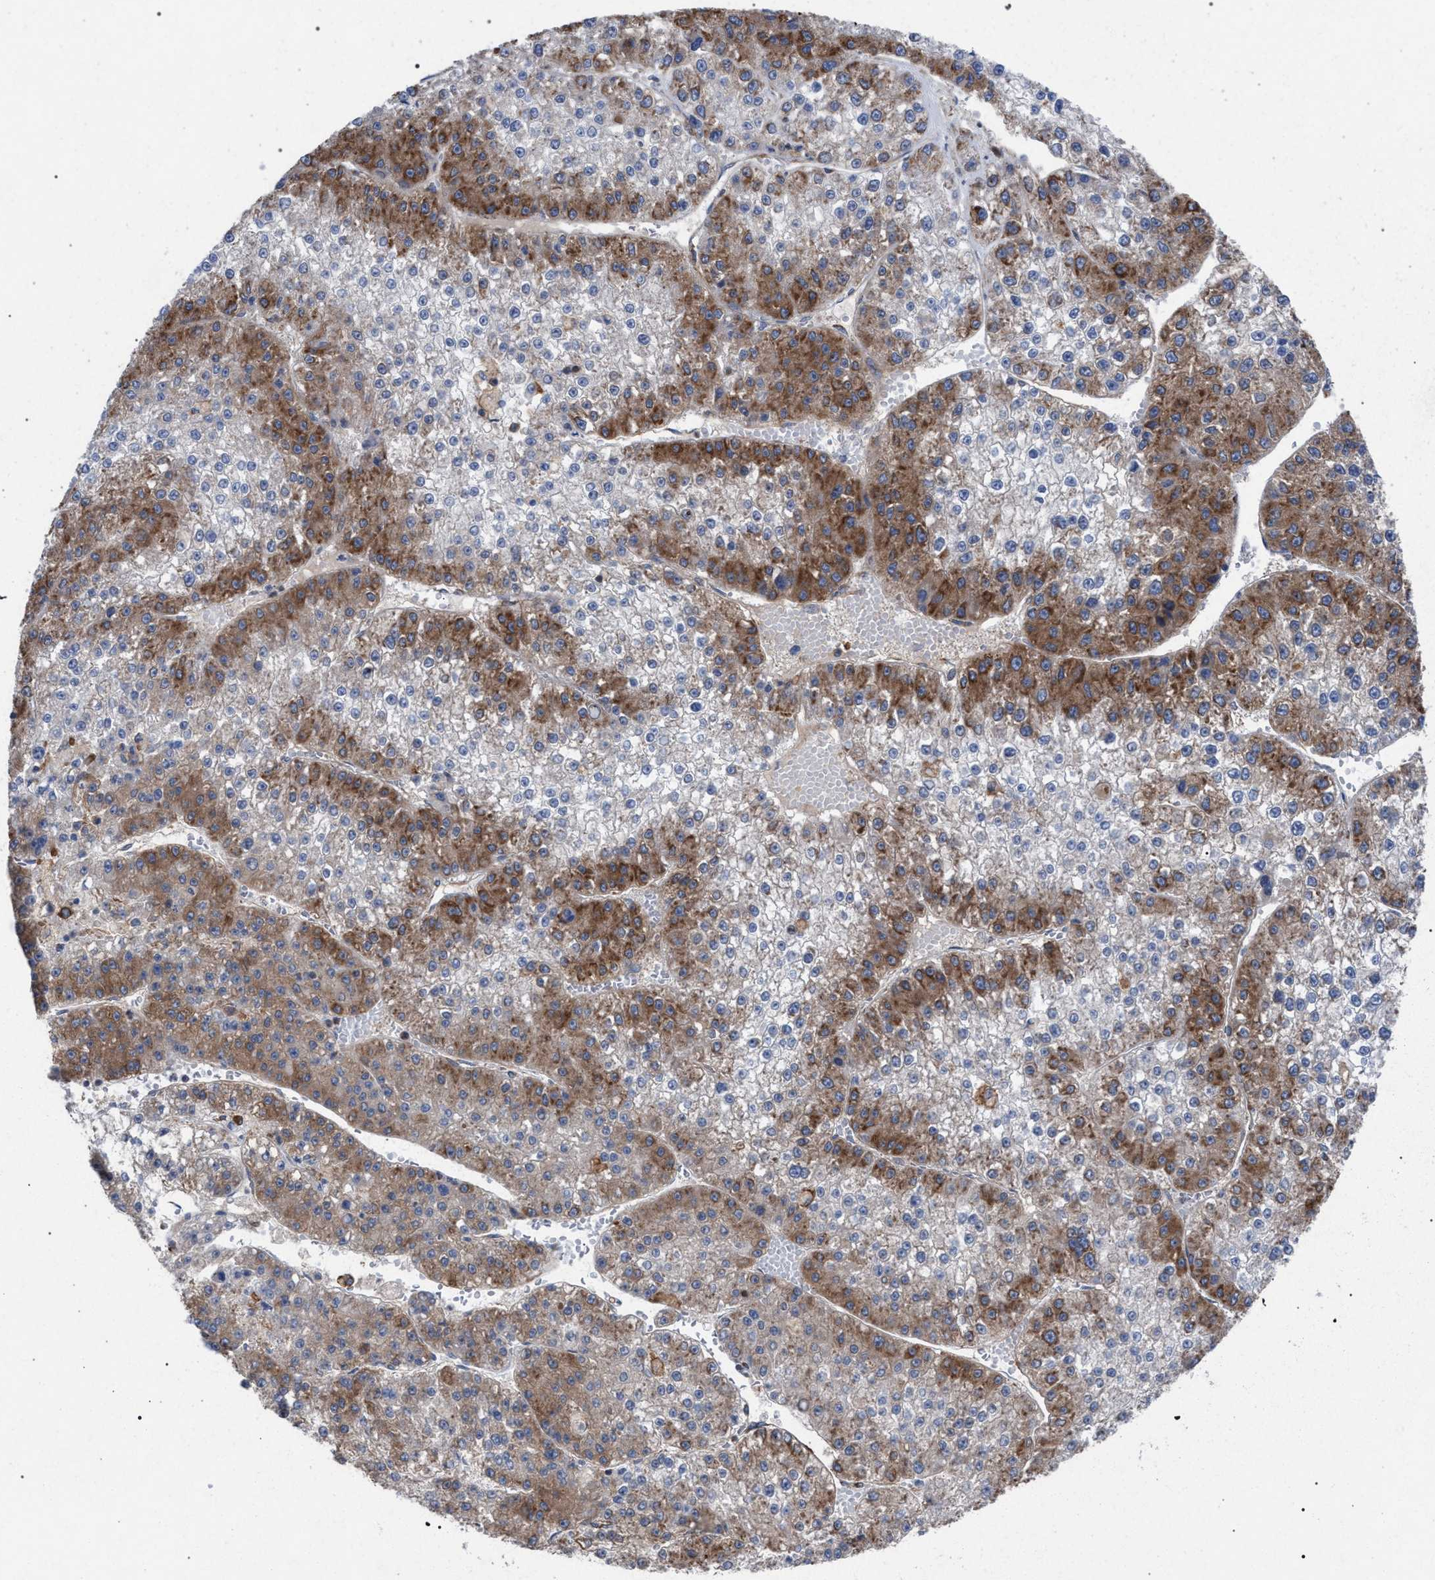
{"staining": {"intensity": "strong", "quantity": "25%-75%", "location": "cytoplasmic/membranous"}, "tissue": "liver cancer", "cell_type": "Tumor cells", "image_type": "cancer", "snomed": [{"axis": "morphology", "description": "Carcinoma, Hepatocellular, NOS"}, {"axis": "topography", "description": "Liver"}], "caption": "Immunohistochemical staining of human liver hepatocellular carcinoma displays strong cytoplasmic/membranous protein expression in about 25%-75% of tumor cells.", "gene": "CDR2L", "patient": {"sex": "female", "age": 73}}